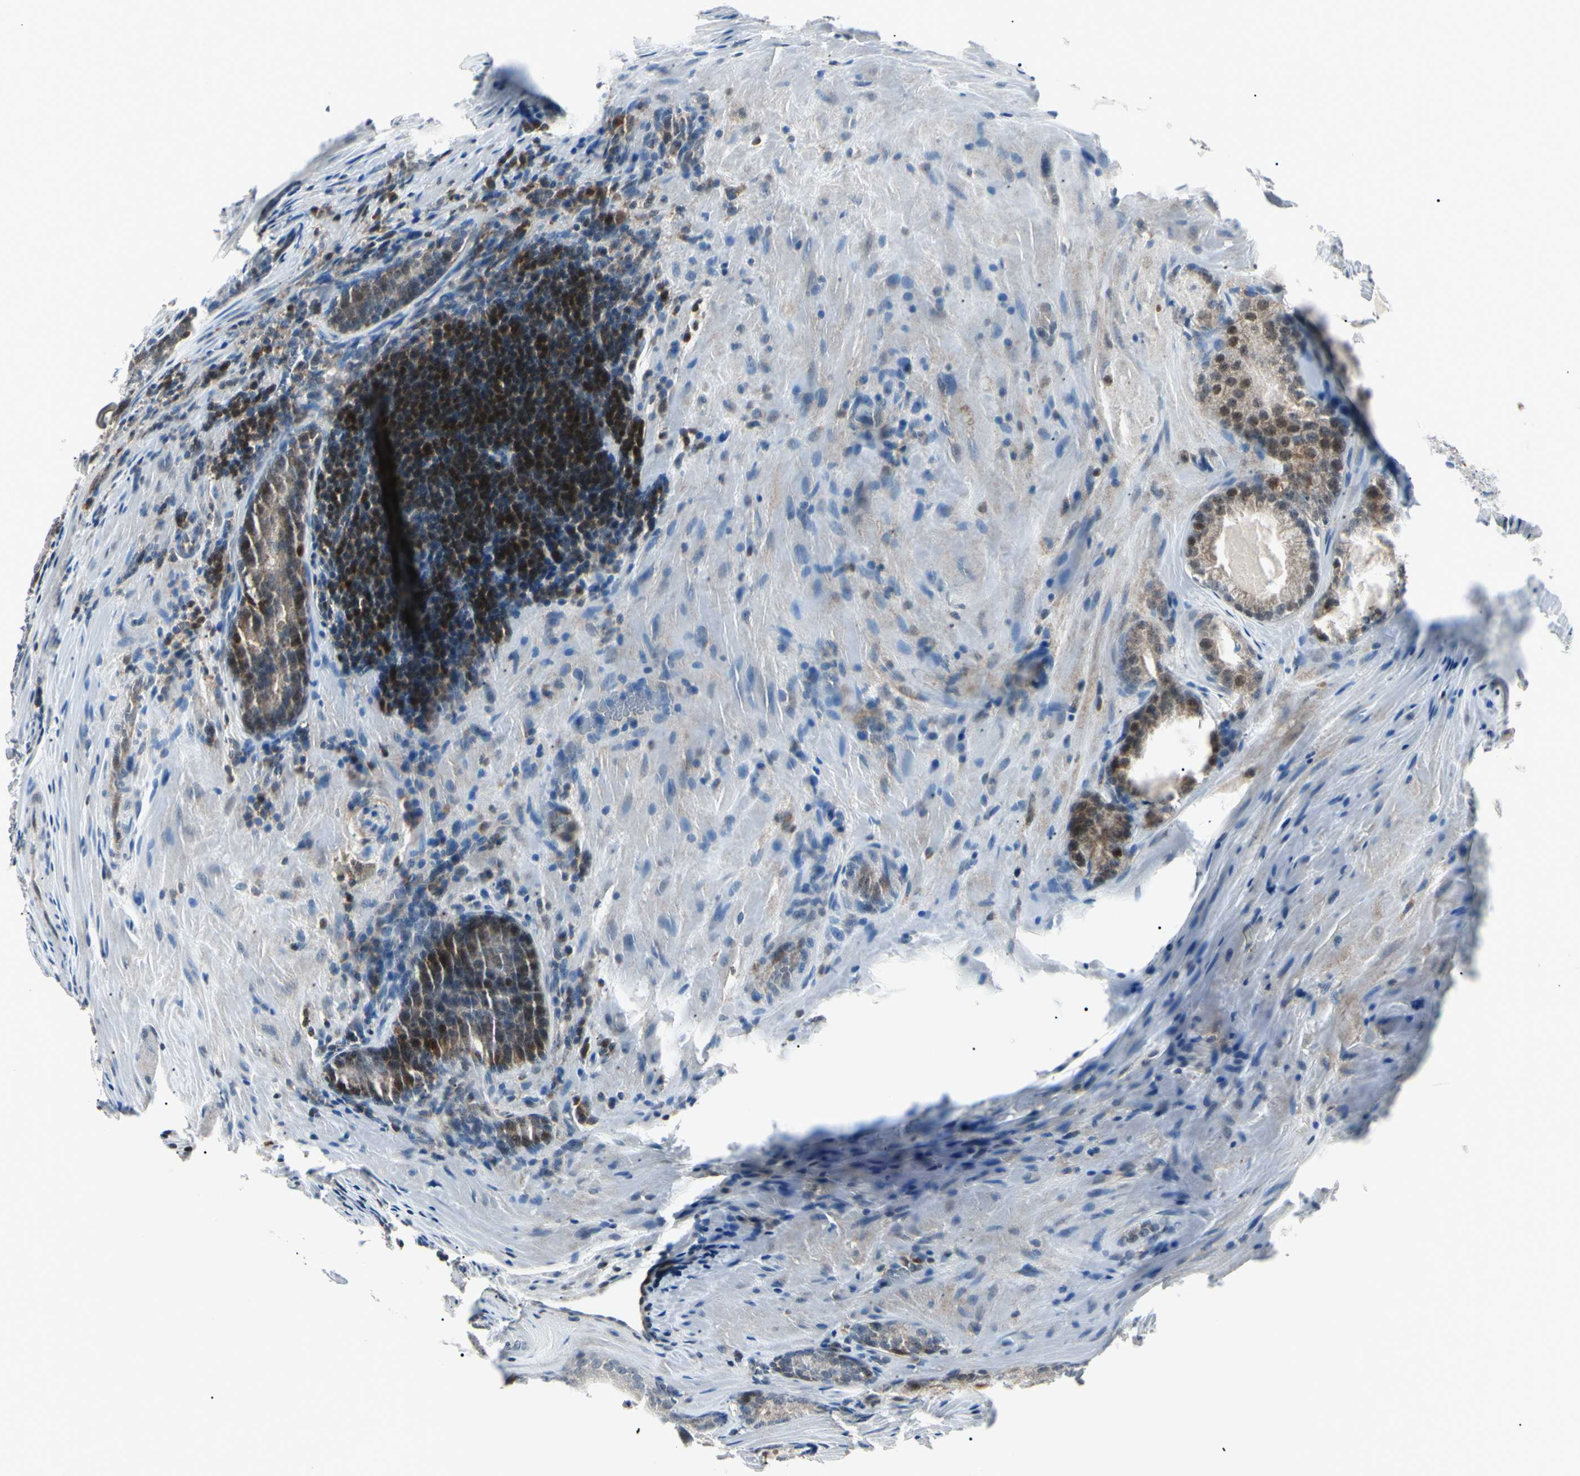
{"staining": {"intensity": "moderate", "quantity": "<25%", "location": "cytoplasmic/membranous,nuclear"}, "tissue": "prostate cancer", "cell_type": "Tumor cells", "image_type": "cancer", "snomed": [{"axis": "morphology", "description": "Adenocarcinoma, Low grade"}, {"axis": "topography", "description": "Prostate"}], "caption": "Adenocarcinoma (low-grade) (prostate) was stained to show a protein in brown. There is low levels of moderate cytoplasmic/membranous and nuclear staining in about <25% of tumor cells. Nuclei are stained in blue.", "gene": "PGK1", "patient": {"sex": "male", "age": 64}}